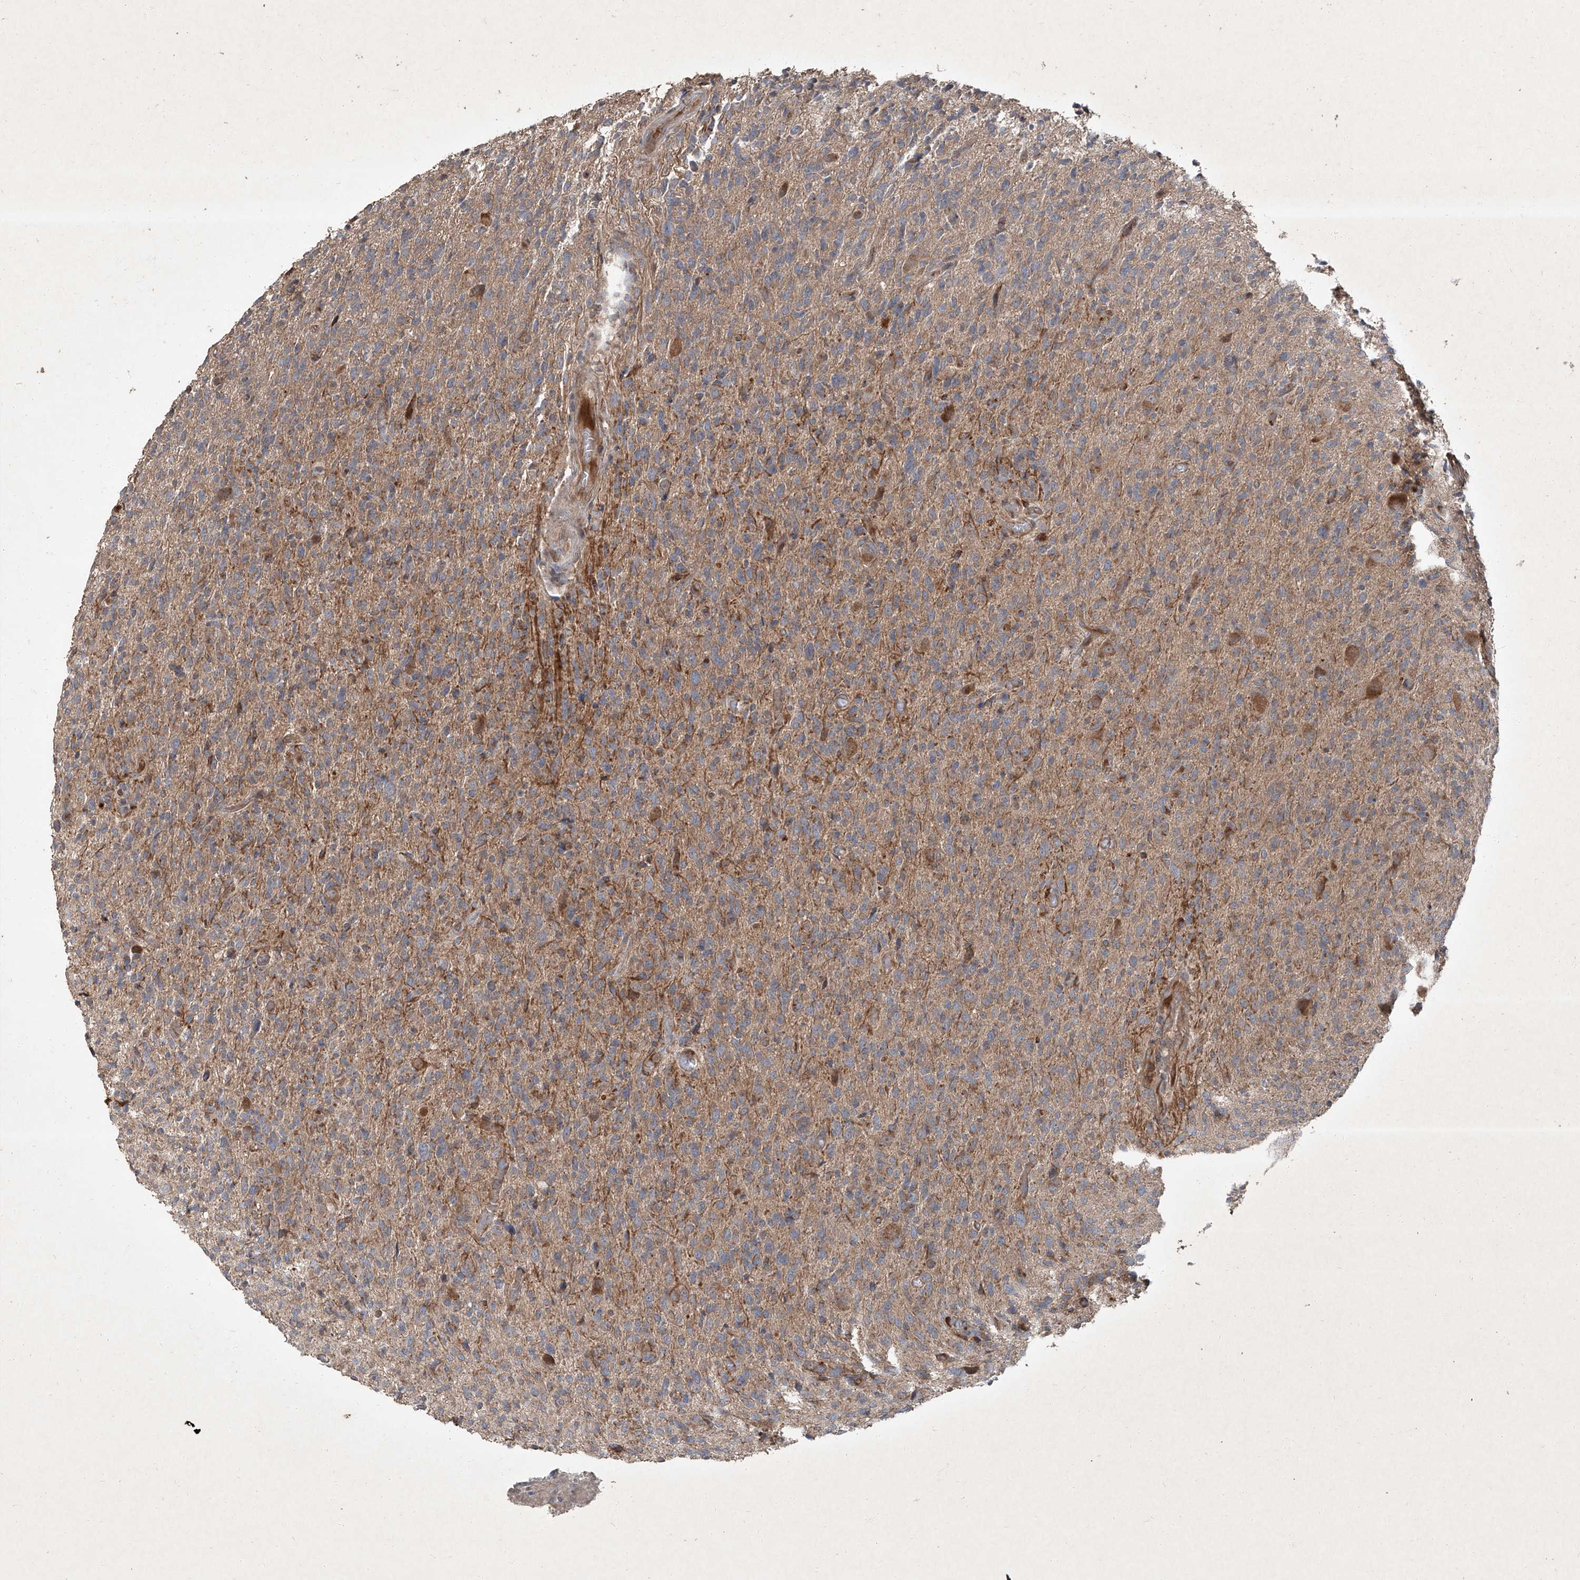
{"staining": {"intensity": "weak", "quantity": "25%-75%", "location": "cytoplasmic/membranous"}, "tissue": "glioma", "cell_type": "Tumor cells", "image_type": "cancer", "snomed": [{"axis": "morphology", "description": "Glioma, malignant, High grade"}, {"axis": "topography", "description": "Brain"}], "caption": "An immunohistochemistry photomicrograph of neoplastic tissue is shown. Protein staining in brown highlights weak cytoplasmic/membranous positivity in glioma within tumor cells.", "gene": "CCN1", "patient": {"sex": "female", "age": 57}}